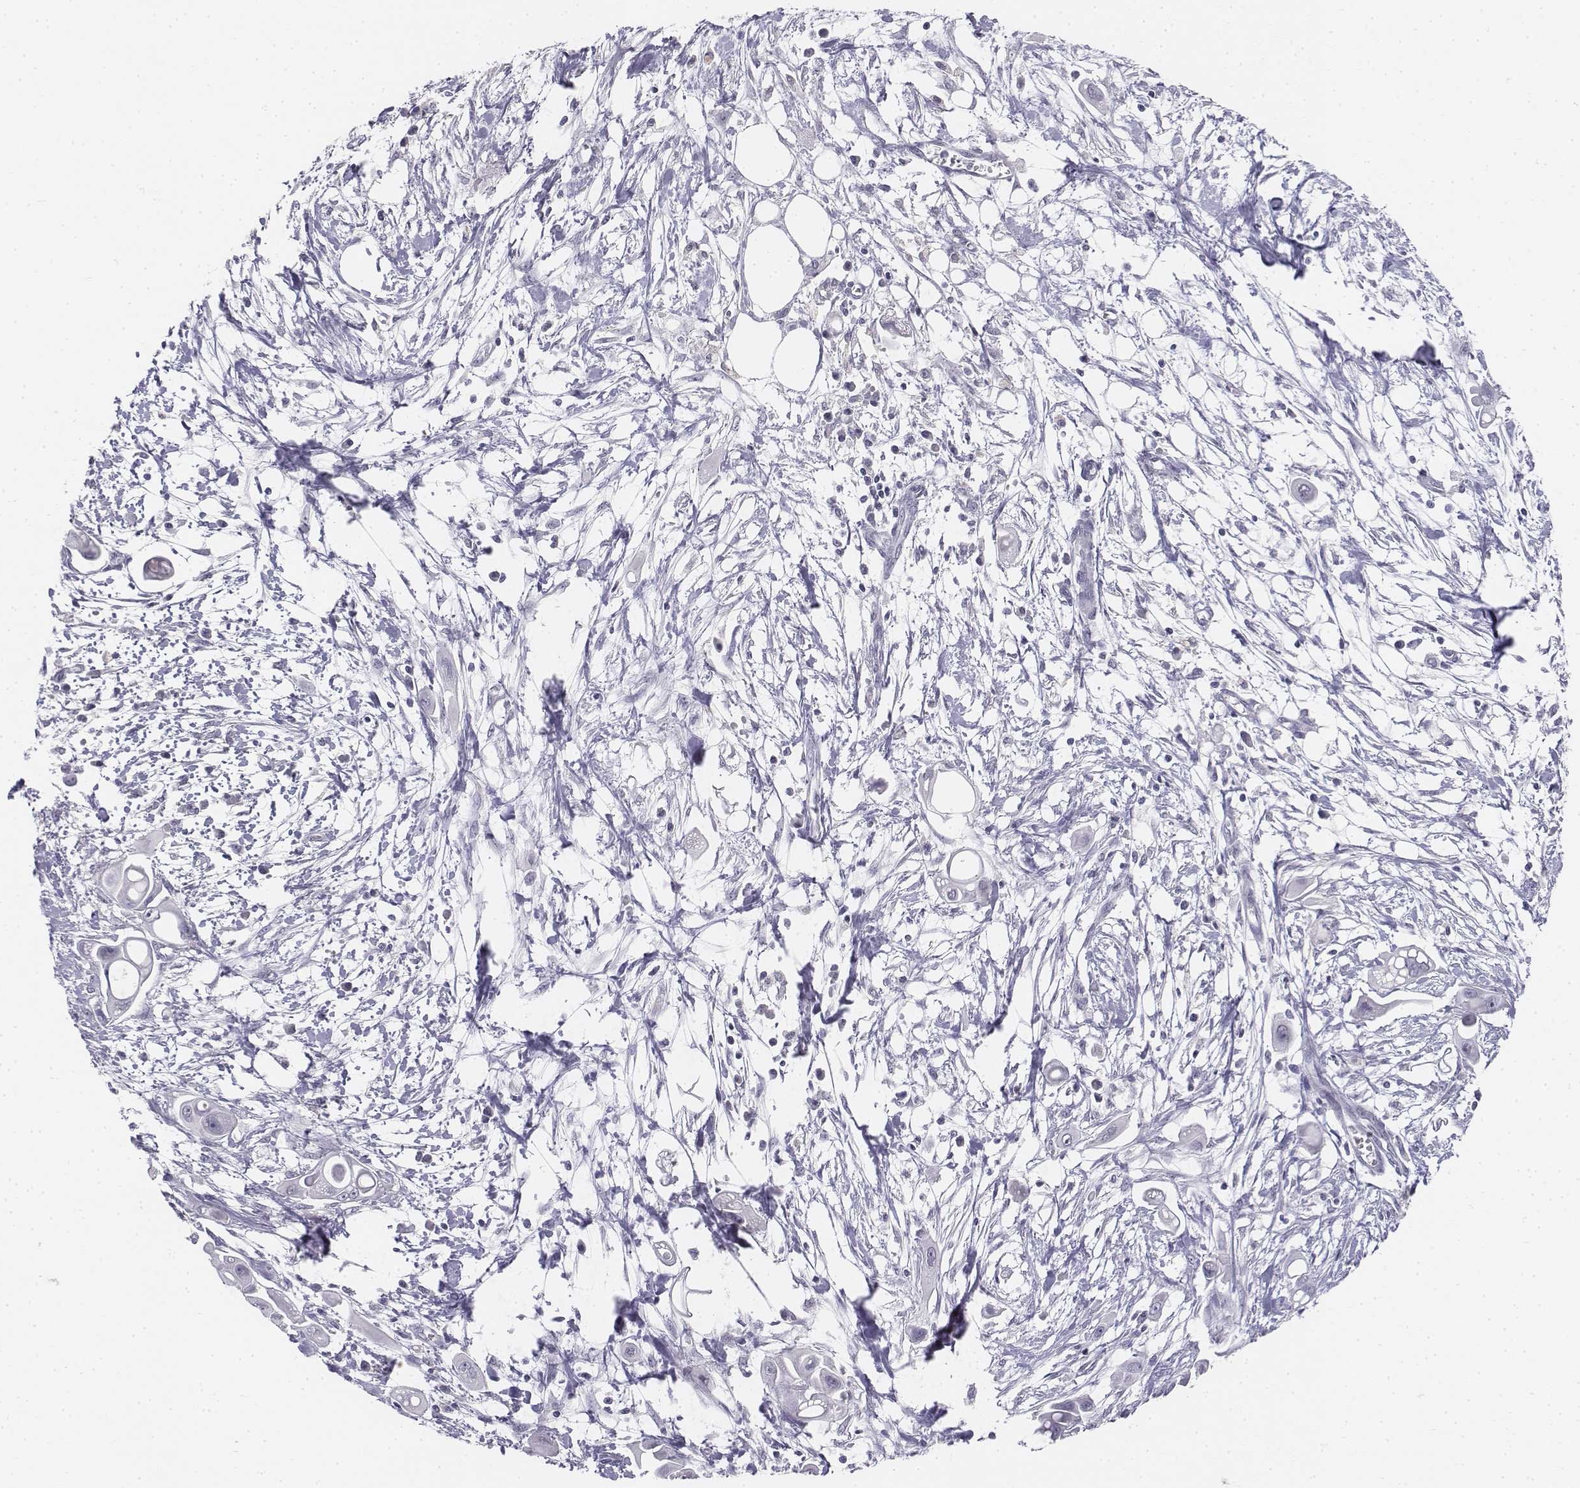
{"staining": {"intensity": "negative", "quantity": "none", "location": "none"}, "tissue": "pancreatic cancer", "cell_type": "Tumor cells", "image_type": "cancer", "snomed": [{"axis": "morphology", "description": "Adenocarcinoma, NOS"}, {"axis": "topography", "description": "Pancreas"}], "caption": "The histopathology image exhibits no significant positivity in tumor cells of adenocarcinoma (pancreatic). (DAB (3,3'-diaminobenzidine) immunohistochemistry (IHC) visualized using brightfield microscopy, high magnification).", "gene": "TH", "patient": {"sex": "male", "age": 50}}